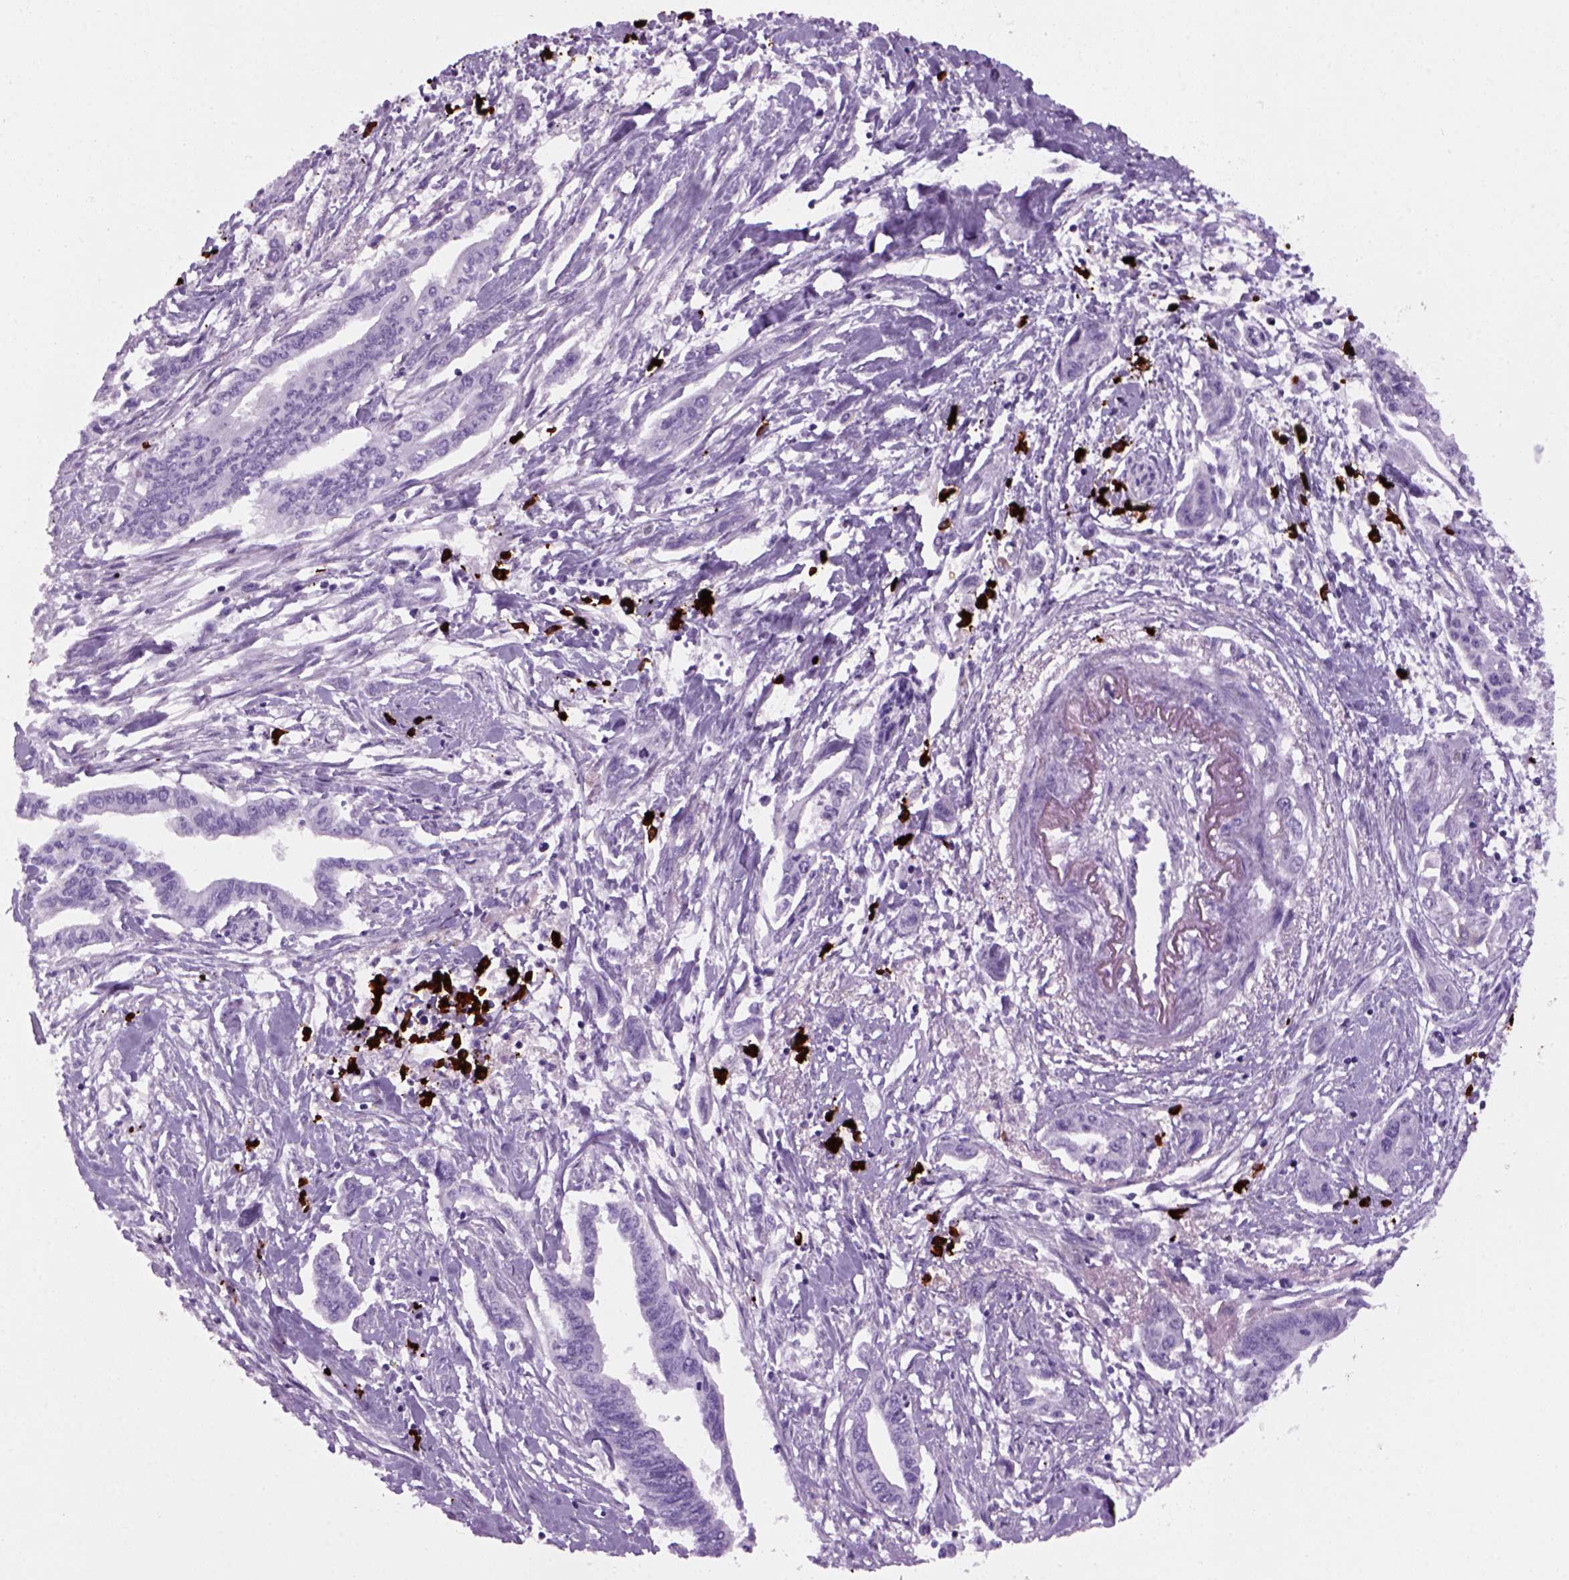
{"staining": {"intensity": "negative", "quantity": "none", "location": "none"}, "tissue": "pancreatic cancer", "cell_type": "Tumor cells", "image_type": "cancer", "snomed": [{"axis": "morphology", "description": "Adenocarcinoma, NOS"}, {"axis": "topography", "description": "Pancreas"}], "caption": "Tumor cells show no significant expression in pancreatic cancer (adenocarcinoma).", "gene": "MZB1", "patient": {"sex": "male", "age": 60}}